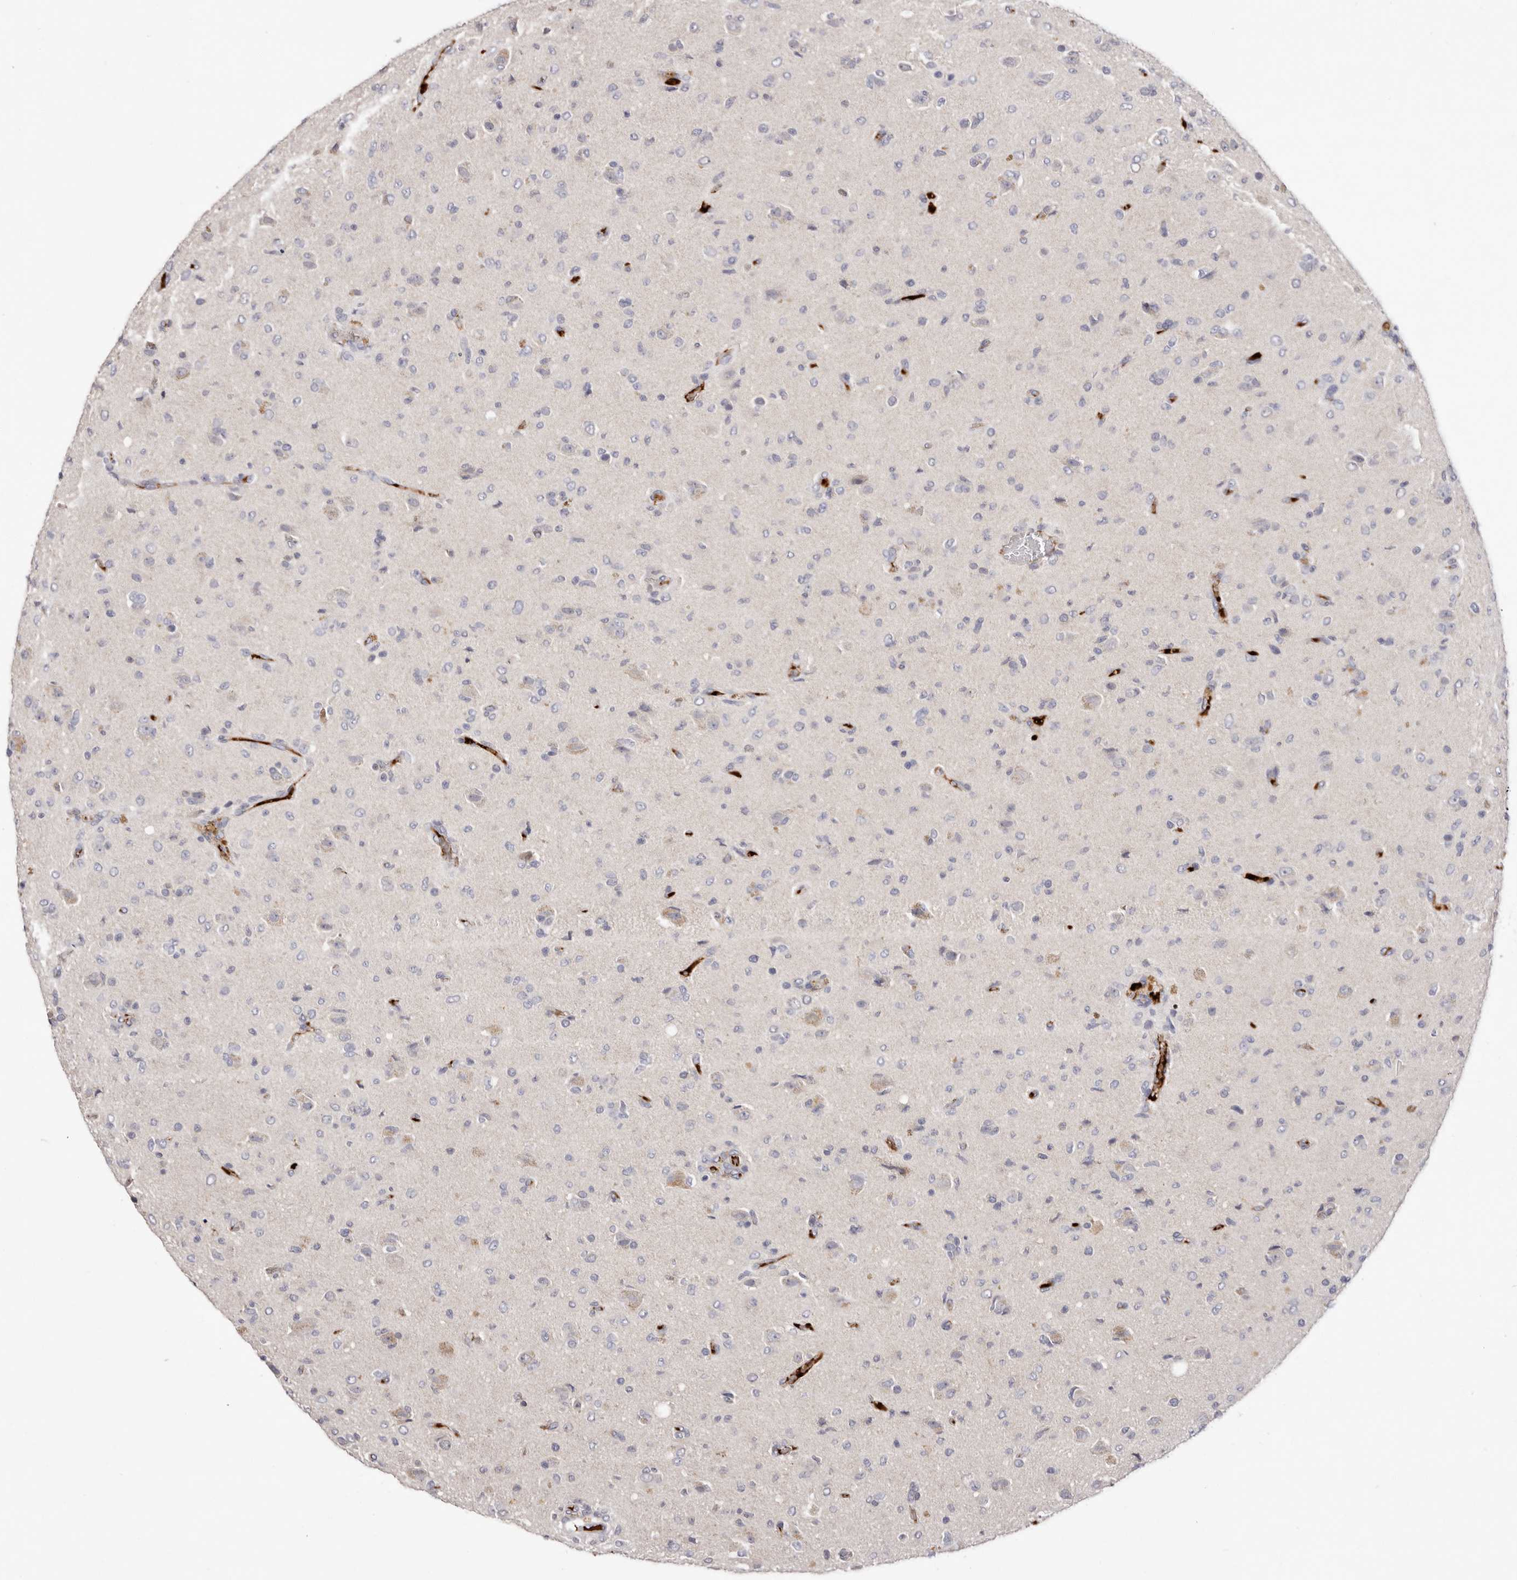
{"staining": {"intensity": "negative", "quantity": "none", "location": "none"}, "tissue": "glioma", "cell_type": "Tumor cells", "image_type": "cancer", "snomed": [{"axis": "morphology", "description": "Glioma, malignant, High grade"}, {"axis": "topography", "description": "Brain"}], "caption": "There is no significant positivity in tumor cells of glioma. (DAB (3,3'-diaminobenzidine) immunohistochemistry with hematoxylin counter stain).", "gene": "LMLN", "patient": {"sex": "female", "age": 57}}